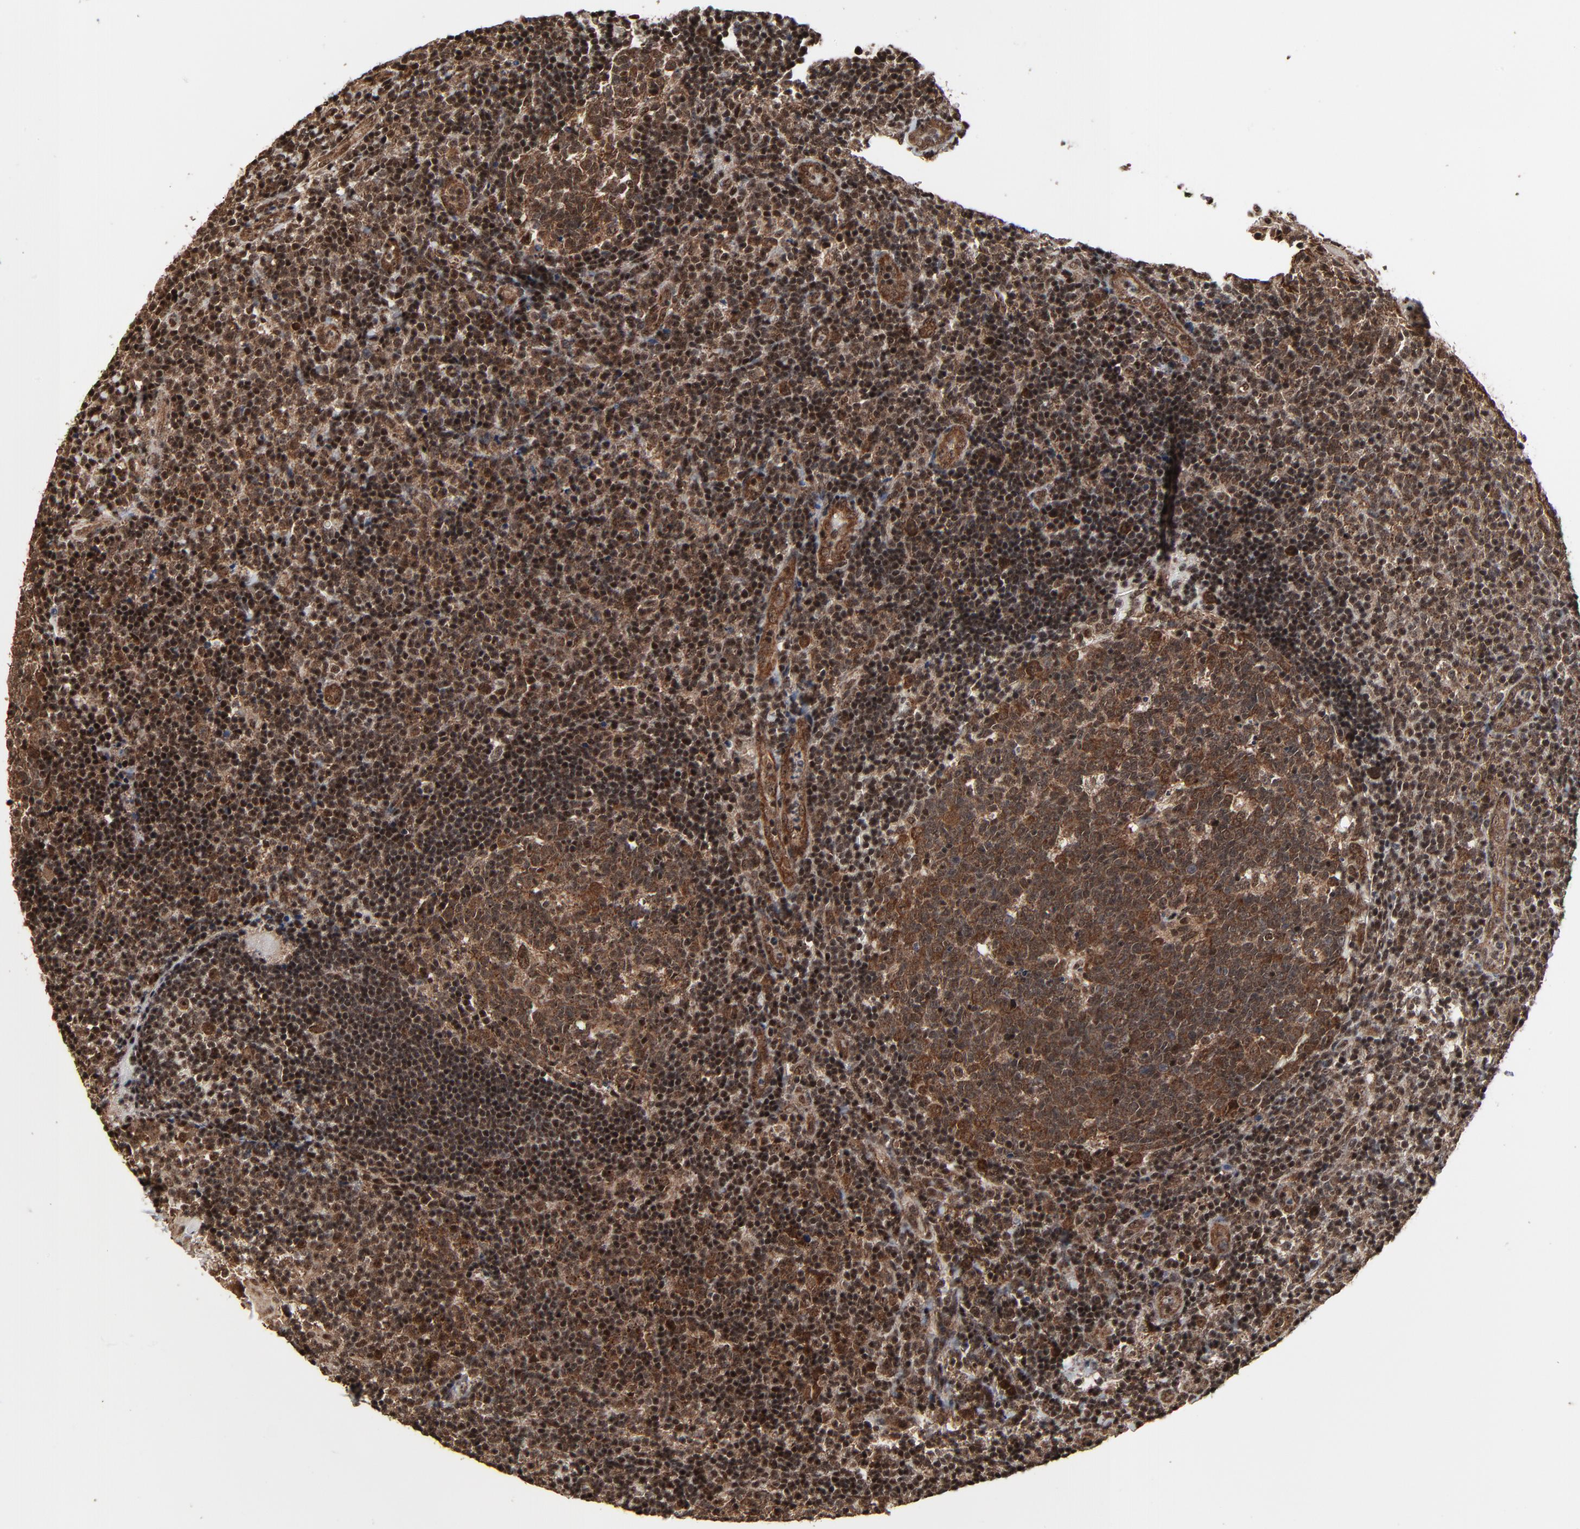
{"staining": {"intensity": "moderate", "quantity": ">75%", "location": "cytoplasmic/membranous,nuclear"}, "tissue": "tonsil", "cell_type": "Germinal center cells", "image_type": "normal", "snomed": [{"axis": "morphology", "description": "Normal tissue, NOS"}, {"axis": "topography", "description": "Tonsil"}], "caption": "Benign tonsil reveals moderate cytoplasmic/membranous,nuclear staining in about >75% of germinal center cells, visualized by immunohistochemistry. (IHC, brightfield microscopy, high magnification).", "gene": "RHOJ", "patient": {"sex": "female", "age": 40}}